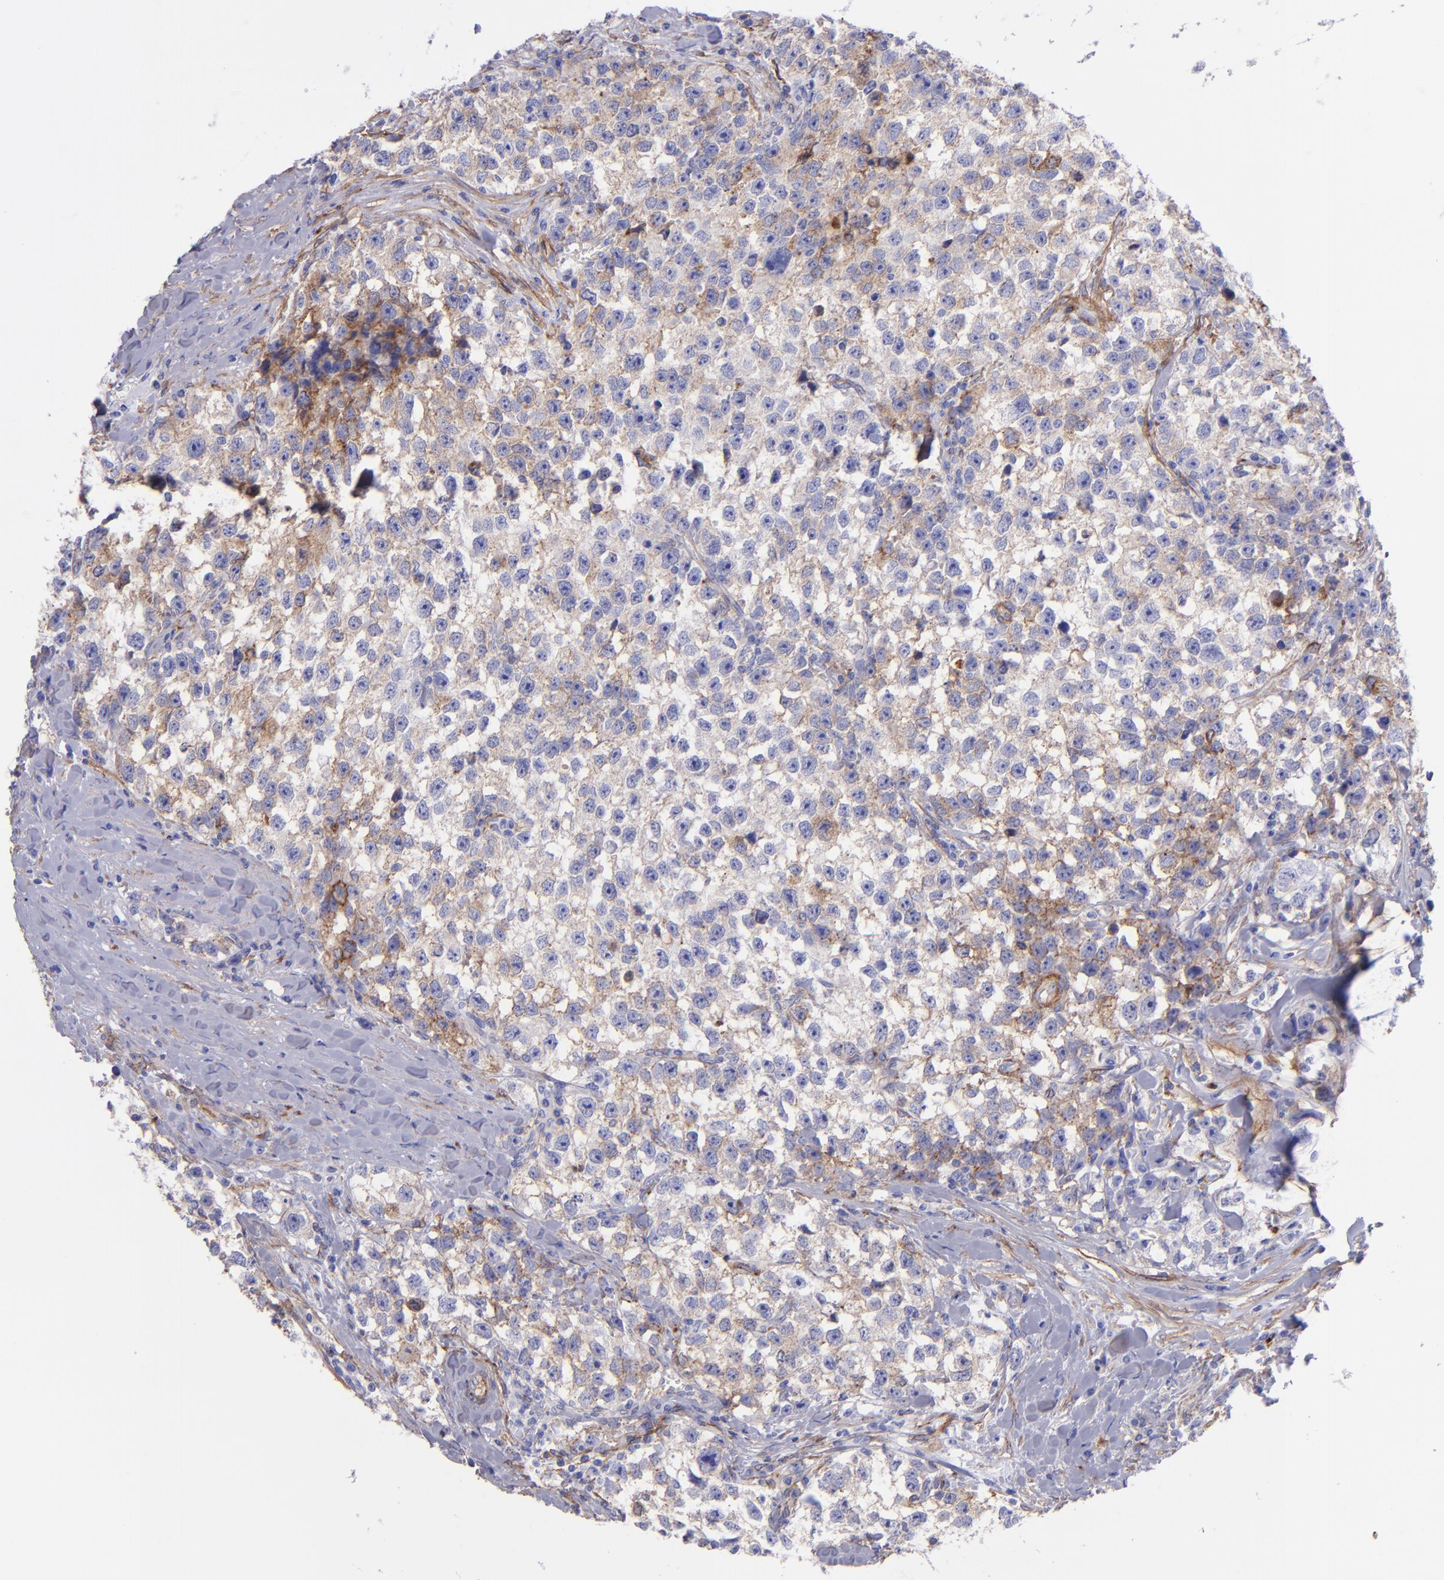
{"staining": {"intensity": "weak", "quantity": "<25%", "location": "cytoplasmic/membranous"}, "tissue": "testis cancer", "cell_type": "Tumor cells", "image_type": "cancer", "snomed": [{"axis": "morphology", "description": "Seminoma, NOS"}, {"axis": "morphology", "description": "Carcinoma, Embryonal, NOS"}, {"axis": "topography", "description": "Testis"}], "caption": "An image of testis cancer stained for a protein exhibits no brown staining in tumor cells. (DAB (3,3'-diaminobenzidine) immunohistochemistry (IHC), high magnification).", "gene": "ITGAV", "patient": {"sex": "male", "age": 30}}